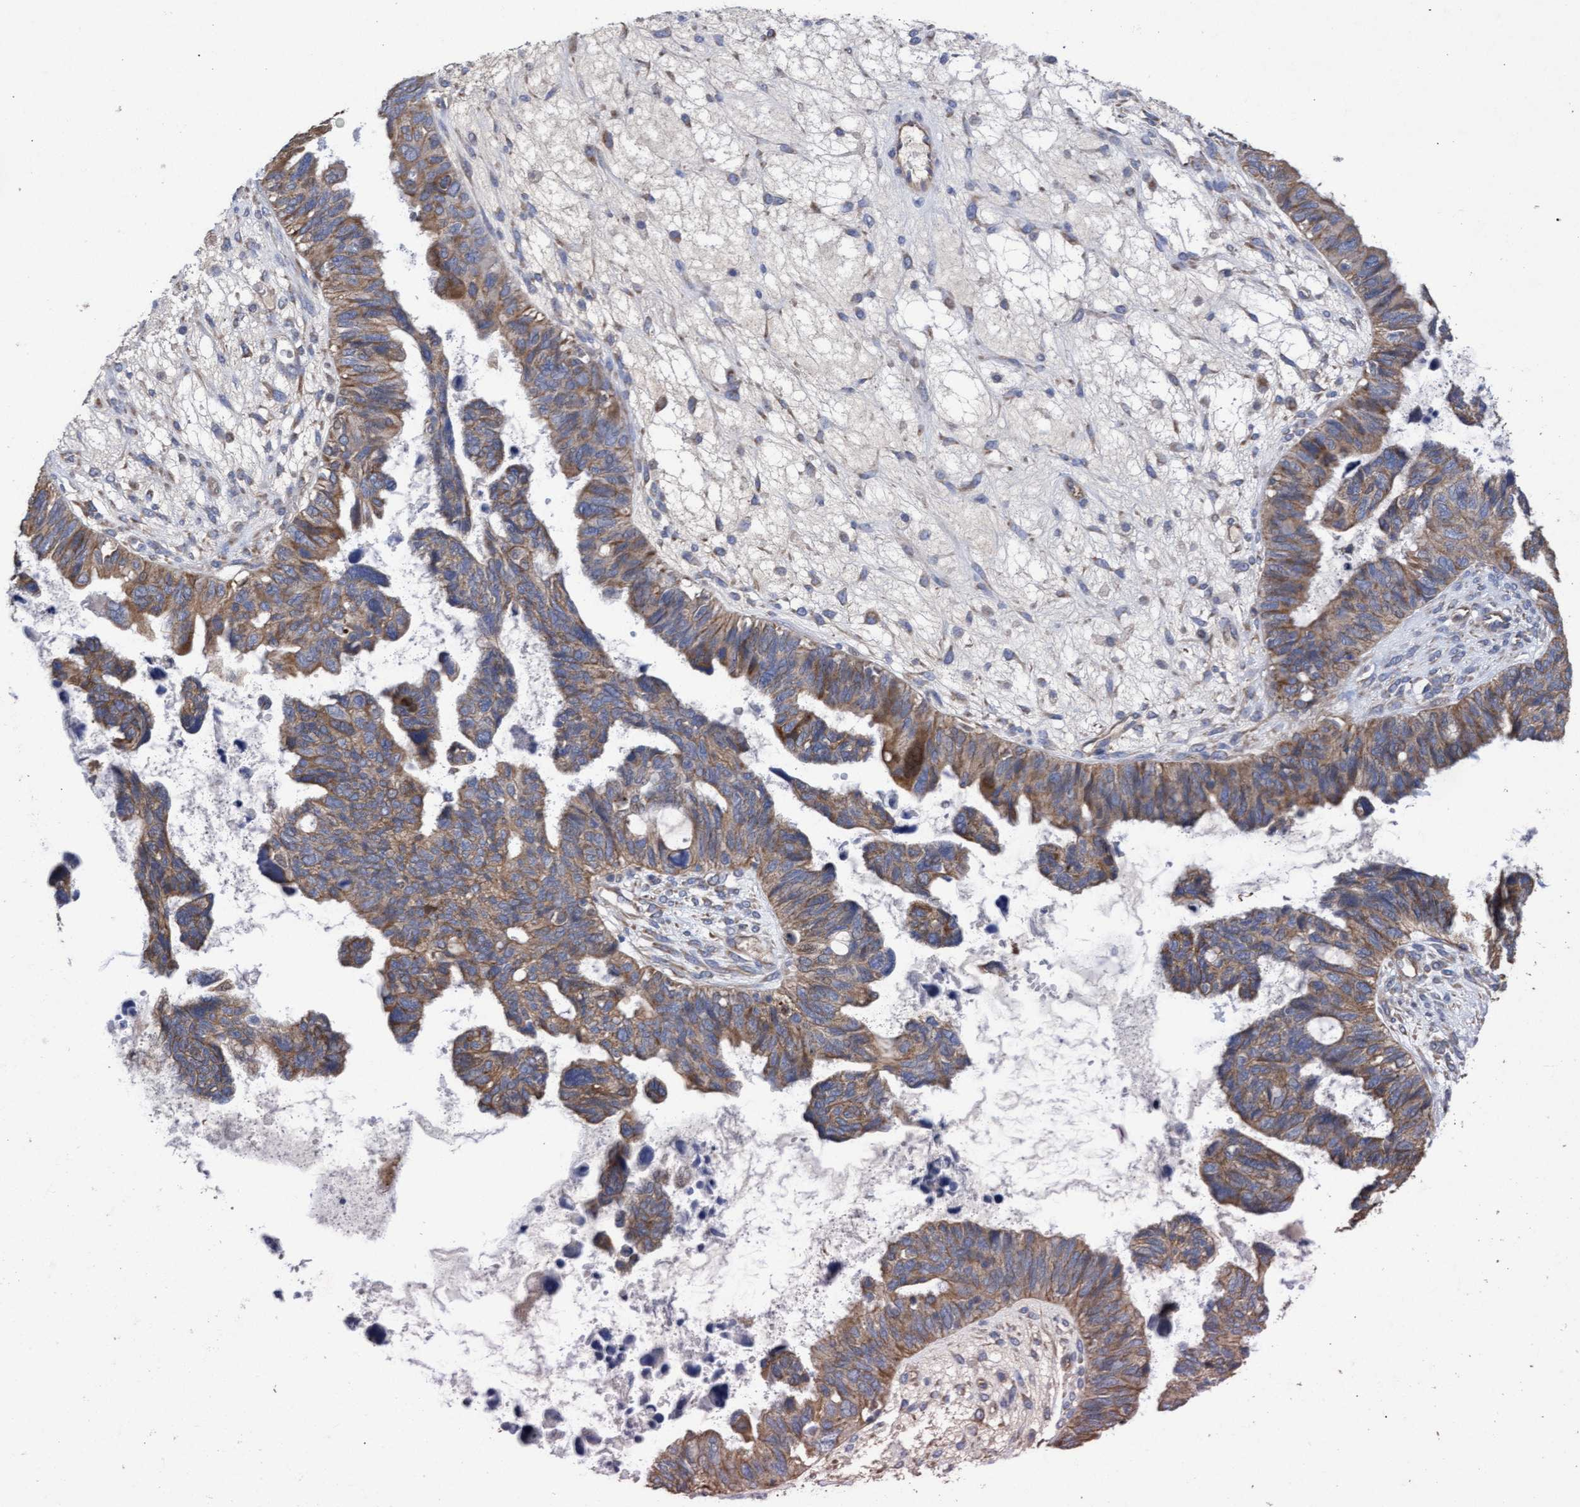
{"staining": {"intensity": "moderate", "quantity": ">75%", "location": "cytoplasmic/membranous"}, "tissue": "ovarian cancer", "cell_type": "Tumor cells", "image_type": "cancer", "snomed": [{"axis": "morphology", "description": "Cystadenocarcinoma, serous, NOS"}, {"axis": "topography", "description": "Ovary"}], "caption": "This histopathology image demonstrates immunohistochemistry staining of ovarian serous cystadenocarcinoma, with medium moderate cytoplasmic/membranous positivity in approximately >75% of tumor cells.", "gene": "MRPL38", "patient": {"sex": "female", "age": 79}}